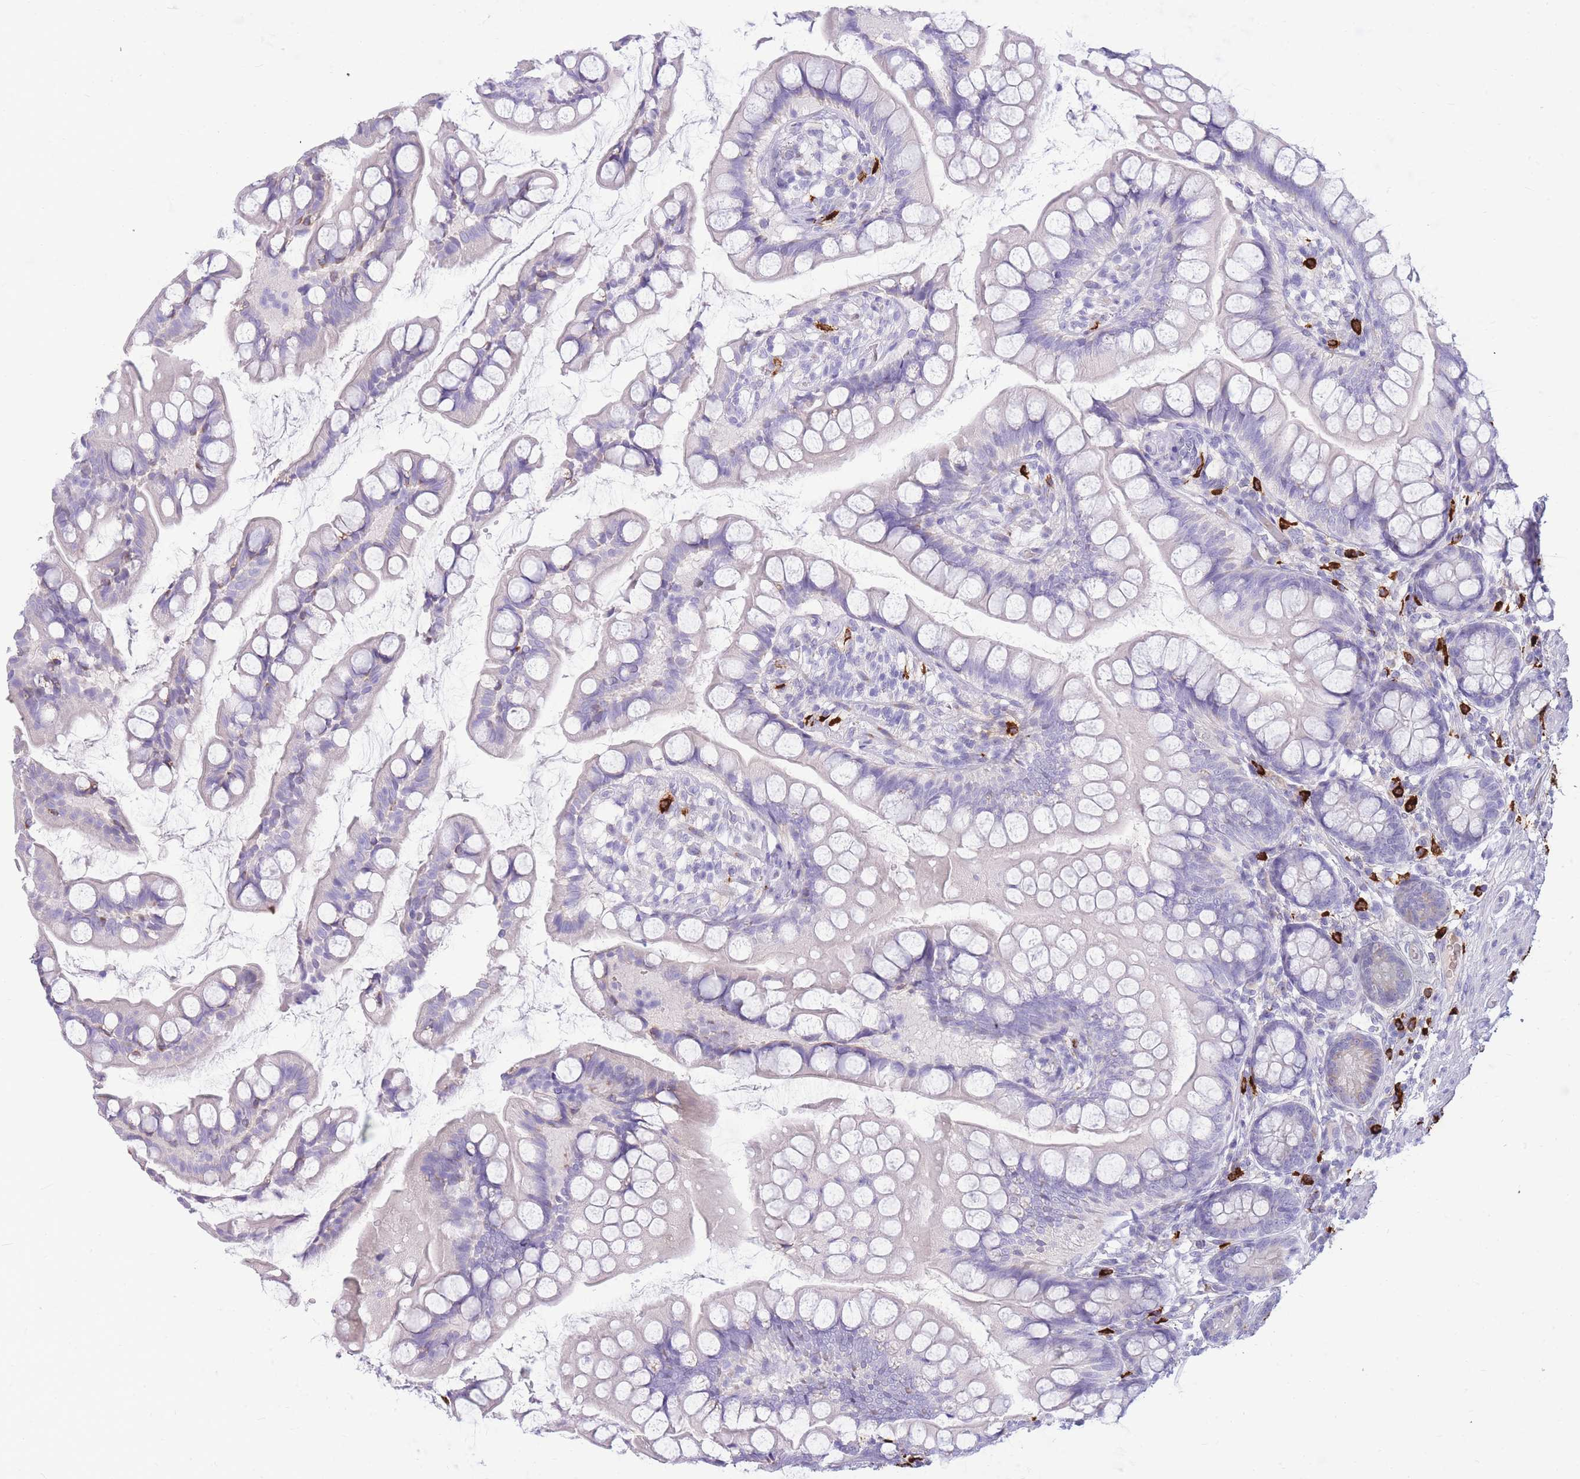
{"staining": {"intensity": "negative", "quantity": "none", "location": "none"}, "tissue": "small intestine", "cell_type": "Glandular cells", "image_type": "normal", "snomed": [{"axis": "morphology", "description": "Normal tissue, NOS"}, {"axis": "topography", "description": "Small intestine"}], "caption": "A photomicrograph of human small intestine is negative for staining in glandular cells. (Stains: DAB (3,3'-diaminobenzidine) immunohistochemistry with hematoxylin counter stain, Microscopy: brightfield microscopy at high magnification).", "gene": "TPSAB1", "patient": {"sex": "male", "age": 70}}